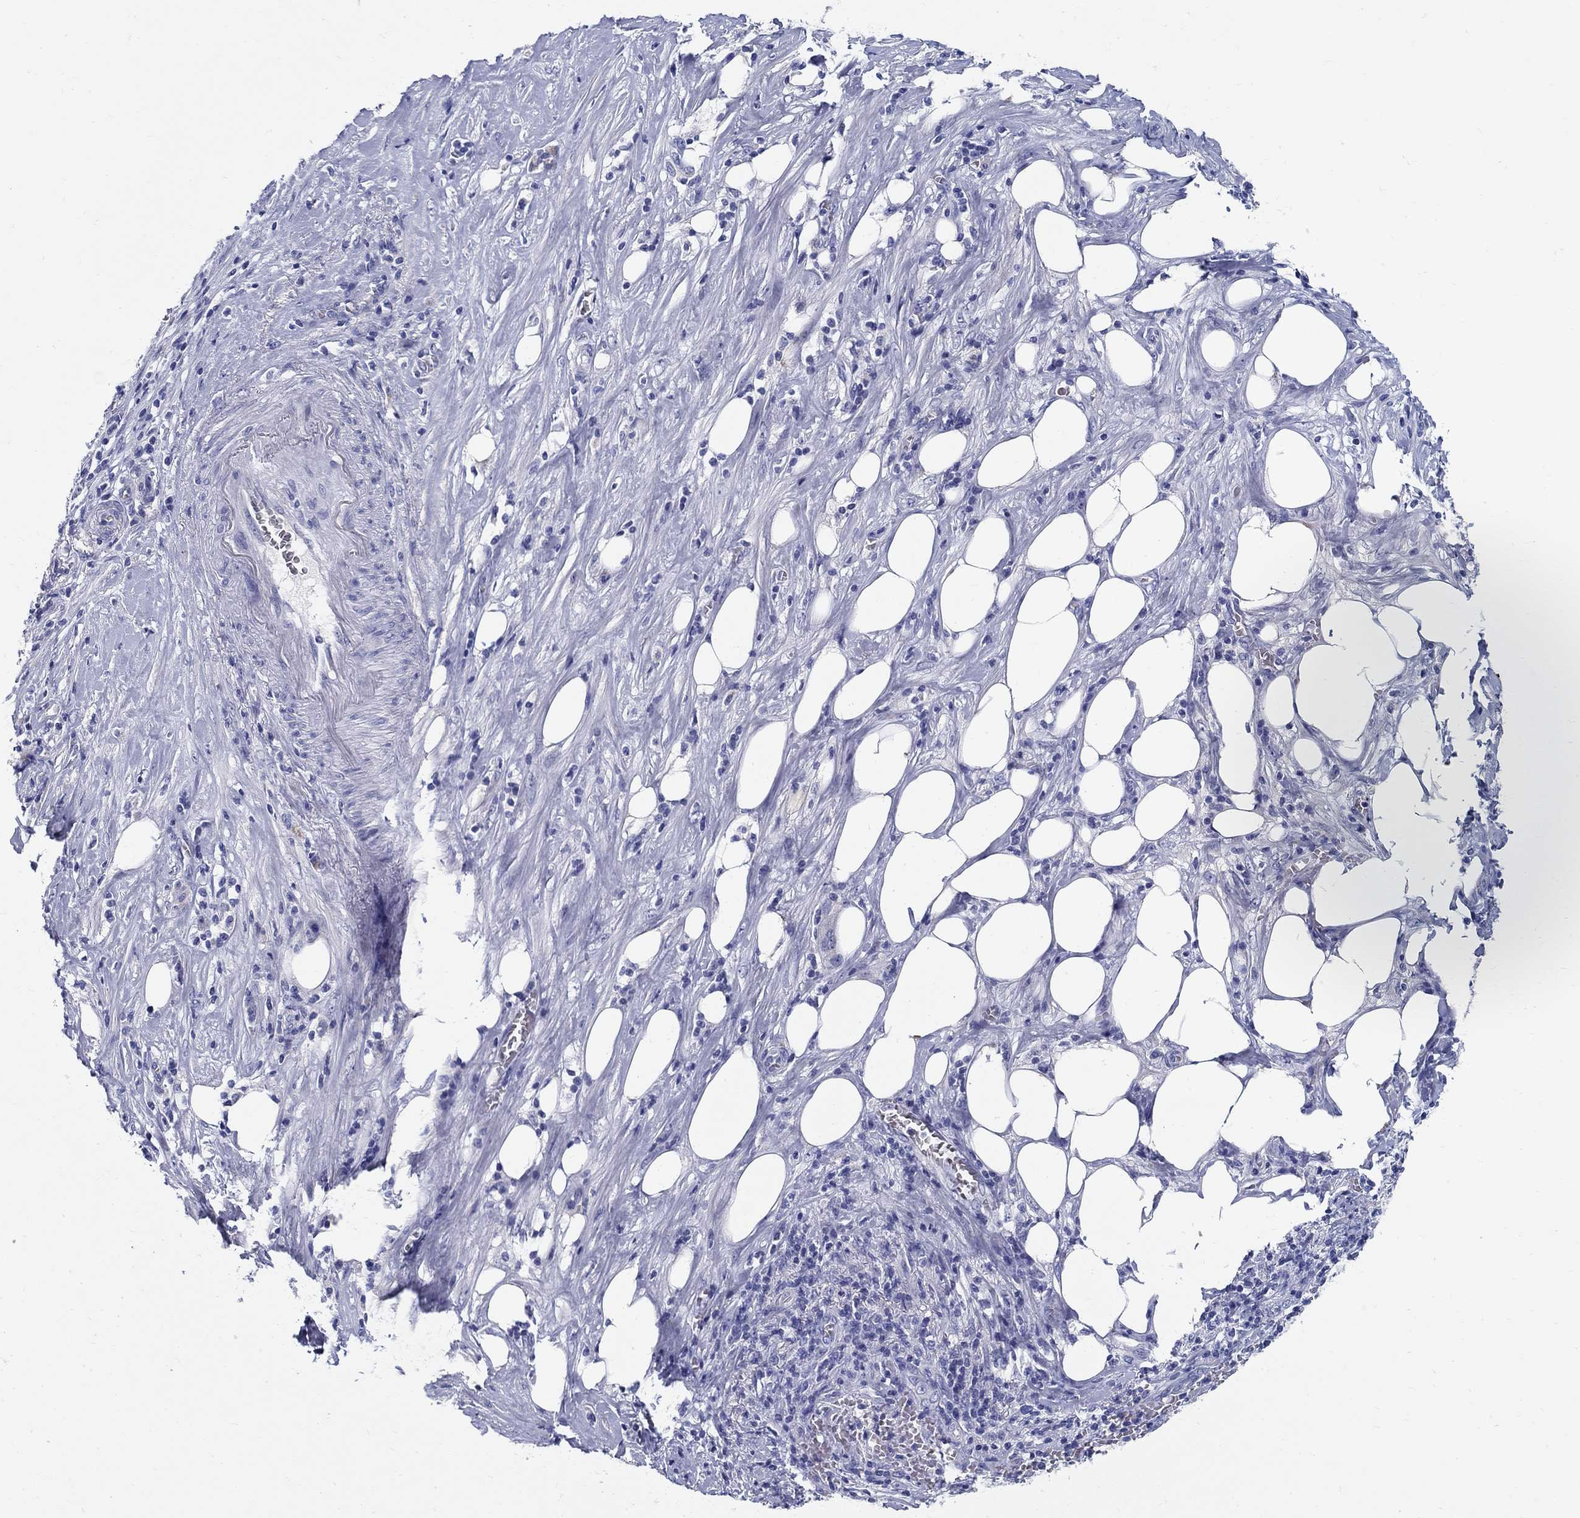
{"staining": {"intensity": "negative", "quantity": "none", "location": "none"}, "tissue": "pancreatic cancer", "cell_type": "Tumor cells", "image_type": "cancer", "snomed": [{"axis": "morphology", "description": "Adenocarcinoma, NOS"}, {"axis": "topography", "description": "Pancreas"}], "caption": "IHC of human pancreatic cancer reveals no positivity in tumor cells.", "gene": "CRYGD", "patient": {"sex": "male", "age": 57}}